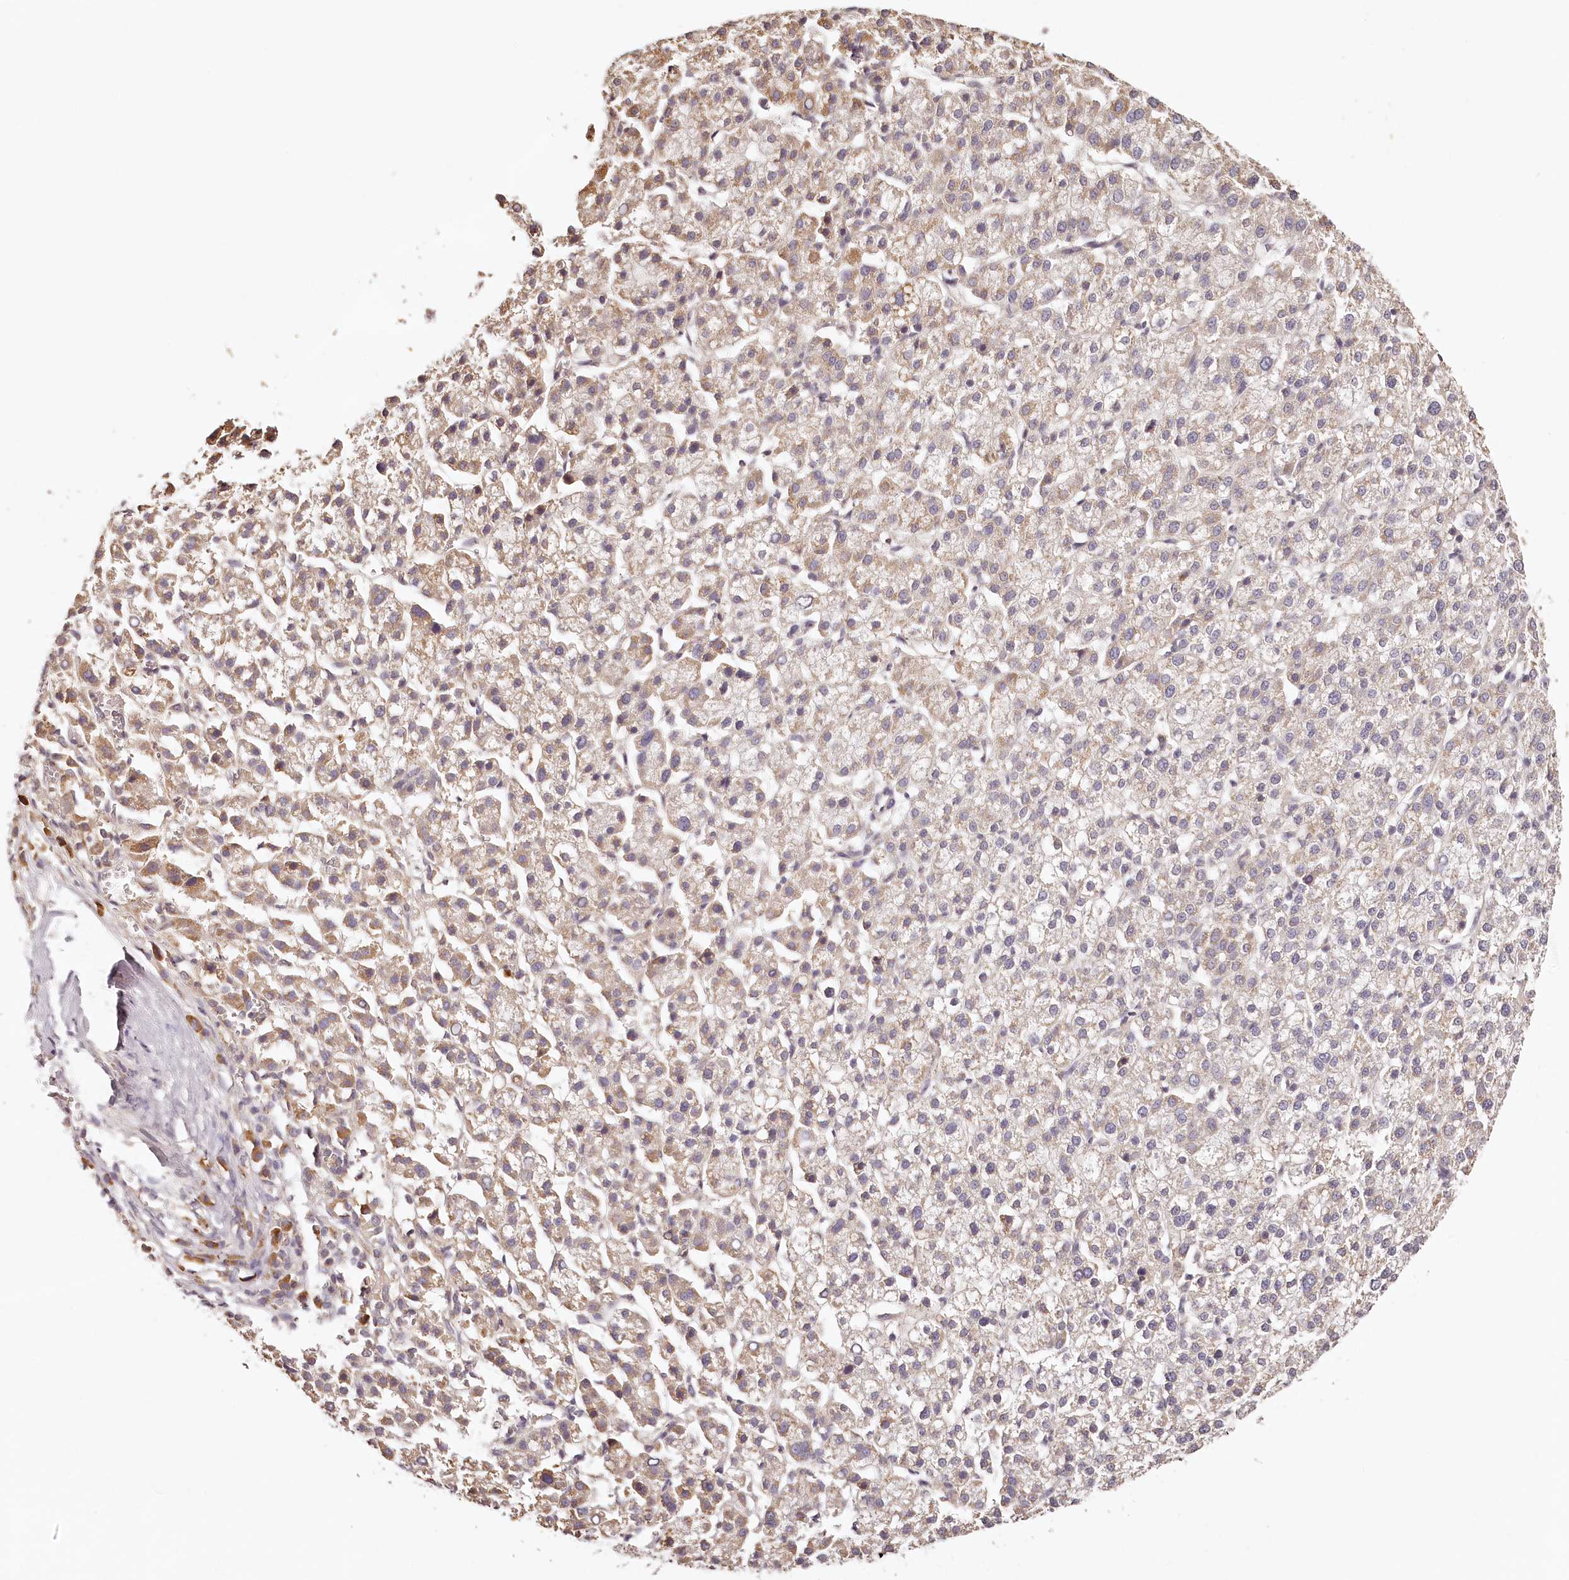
{"staining": {"intensity": "weak", "quantity": "25%-75%", "location": "cytoplasmic/membranous"}, "tissue": "liver cancer", "cell_type": "Tumor cells", "image_type": "cancer", "snomed": [{"axis": "morphology", "description": "Carcinoma, Hepatocellular, NOS"}, {"axis": "topography", "description": "Liver"}], "caption": "There is low levels of weak cytoplasmic/membranous staining in tumor cells of liver hepatocellular carcinoma, as demonstrated by immunohistochemical staining (brown color).", "gene": "SYNGR1", "patient": {"sex": "female", "age": 58}}